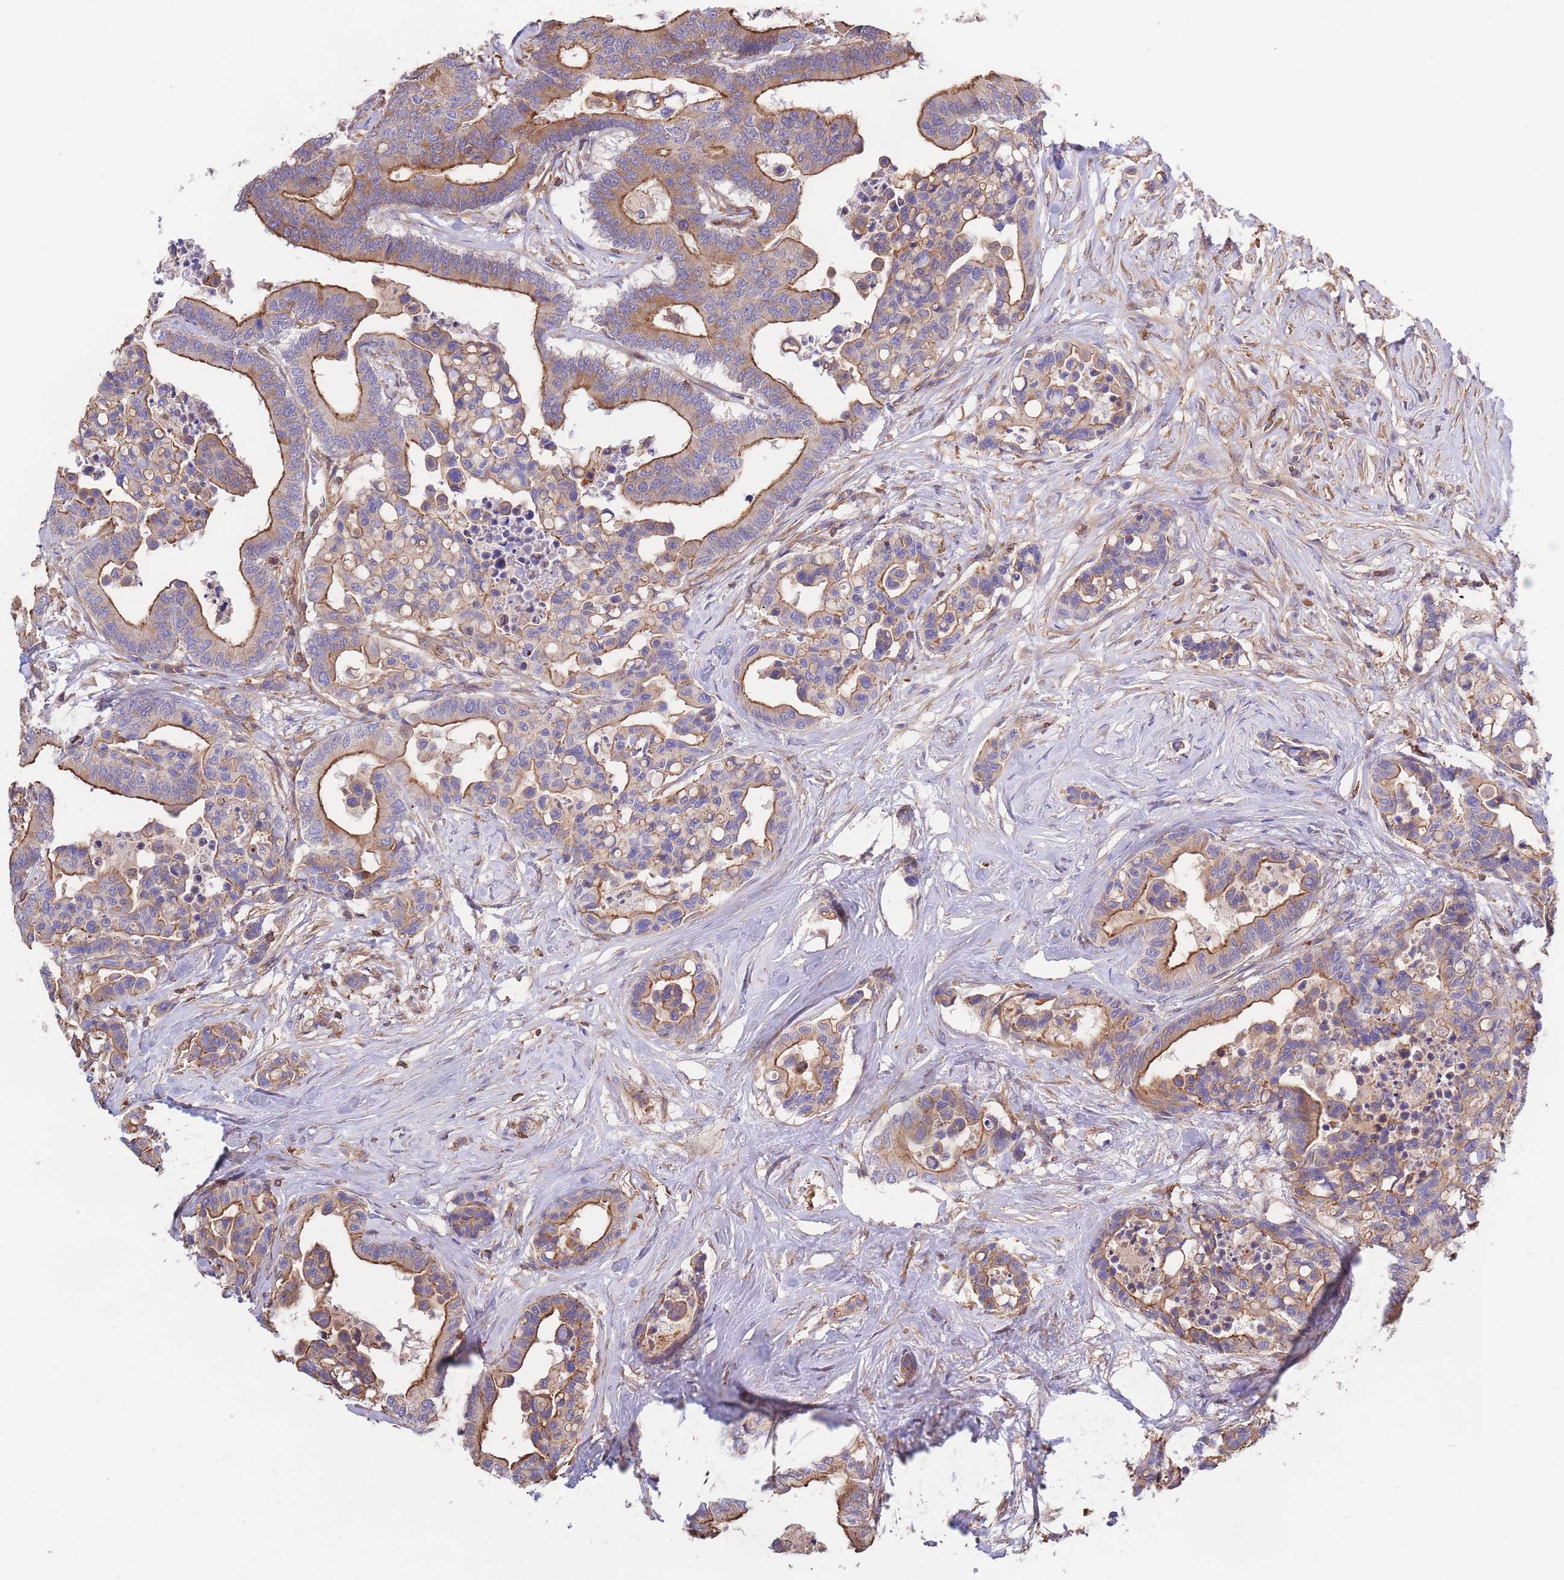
{"staining": {"intensity": "moderate", "quantity": ">75%", "location": "cytoplasmic/membranous"}, "tissue": "colorectal cancer", "cell_type": "Tumor cells", "image_type": "cancer", "snomed": [{"axis": "morphology", "description": "Normal tissue, NOS"}, {"axis": "morphology", "description": "Adenocarcinoma, NOS"}, {"axis": "topography", "description": "Colon"}], "caption": "There is medium levels of moderate cytoplasmic/membranous positivity in tumor cells of colorectal cancer (adenocarcinoma), as demonstrated by immunohistochemical staining (brown color).", "gene": "LRRN4CL", "patient": {"sex": "male", "age": 82}}